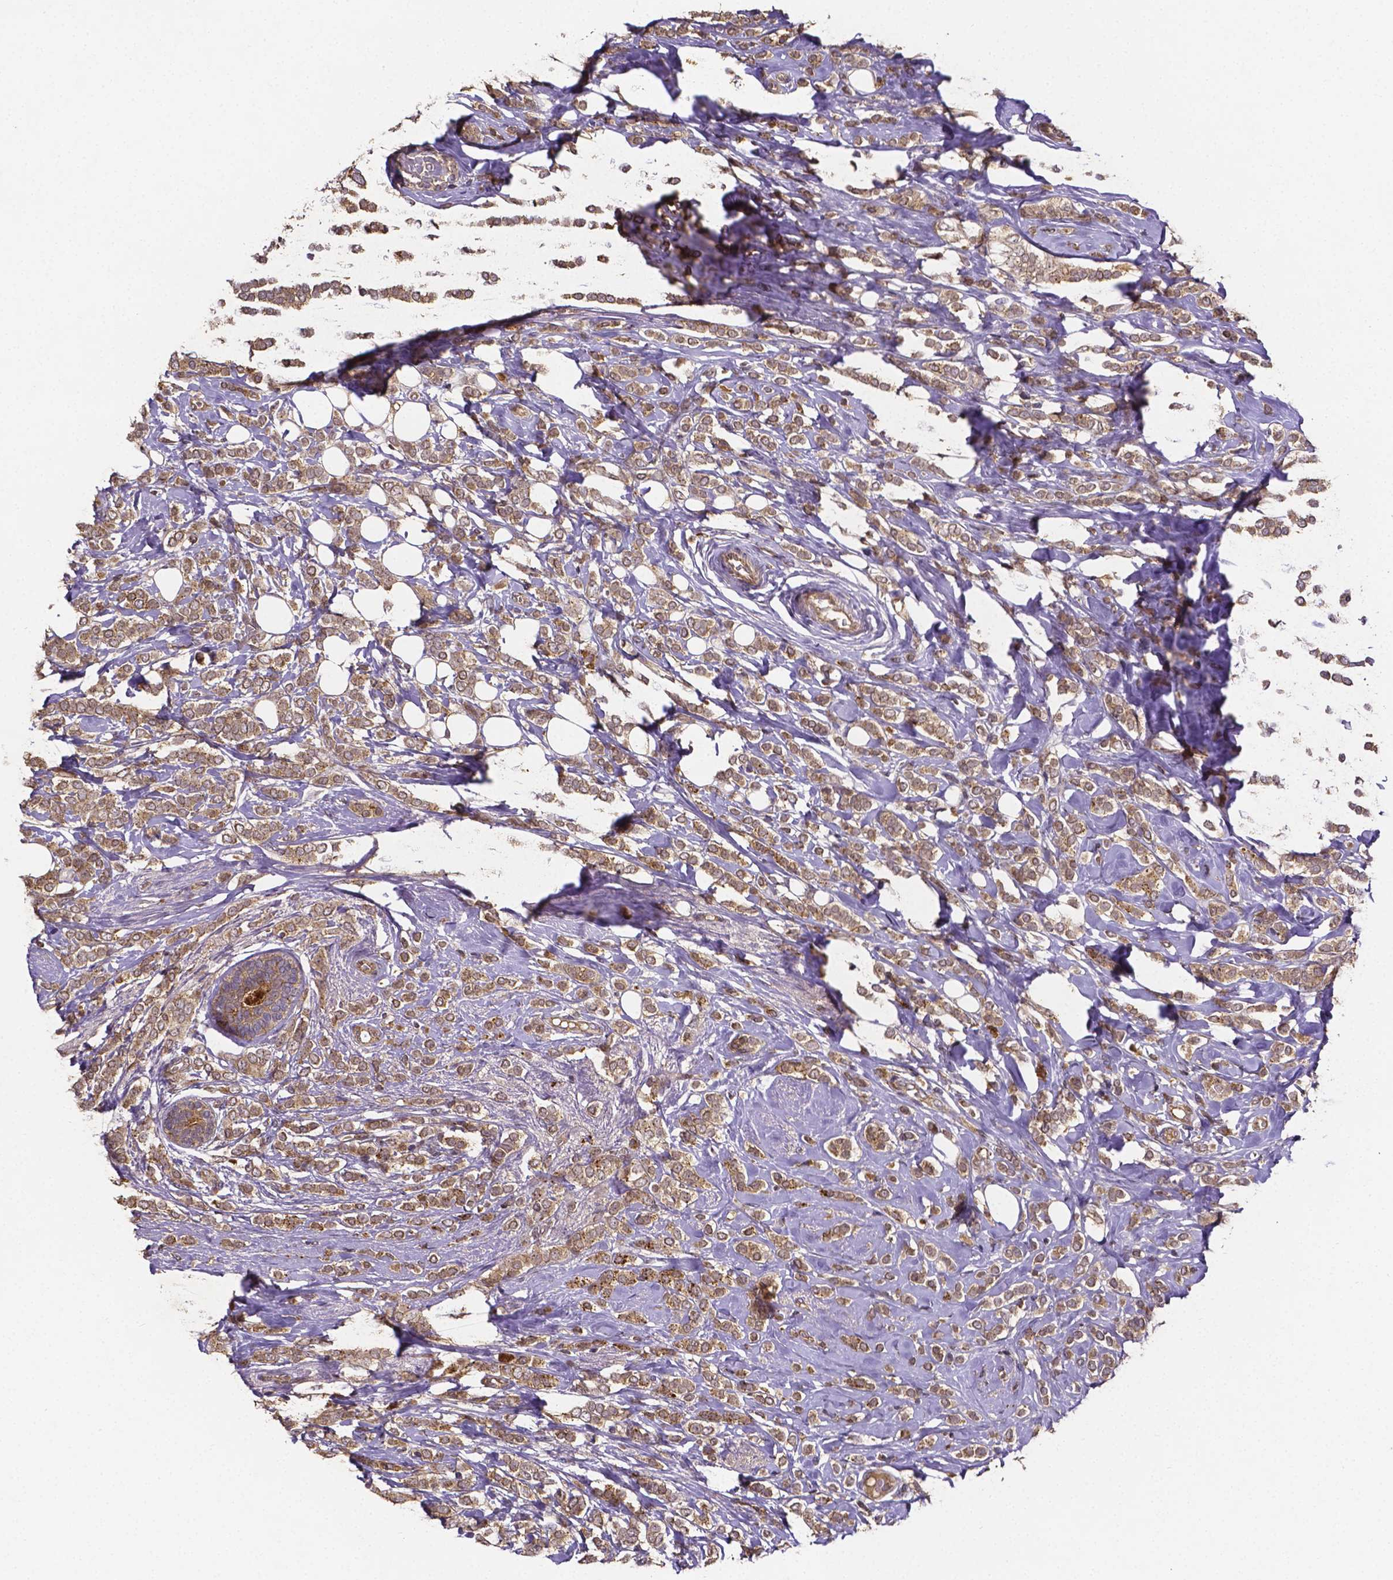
{"staining": {"intensity": "weak", "quantity": ">75%", "location": "cytoplasmic/membranous"}, "tissue": "breast cancer", "cell_type": "Tumor cells", "image_type": "cancer", "snomed": [{"axis": "morphology", "description": "Lobular carcinoma"}, {"axis": "topography", "description": "Breast"}], "caption": "A brown stain highlights weak cytoplasmic/membranous expression of a protein in breast cancer tumor cells.", "gene": "RNF123", "patient": {"sex": "female", "age": 49}}